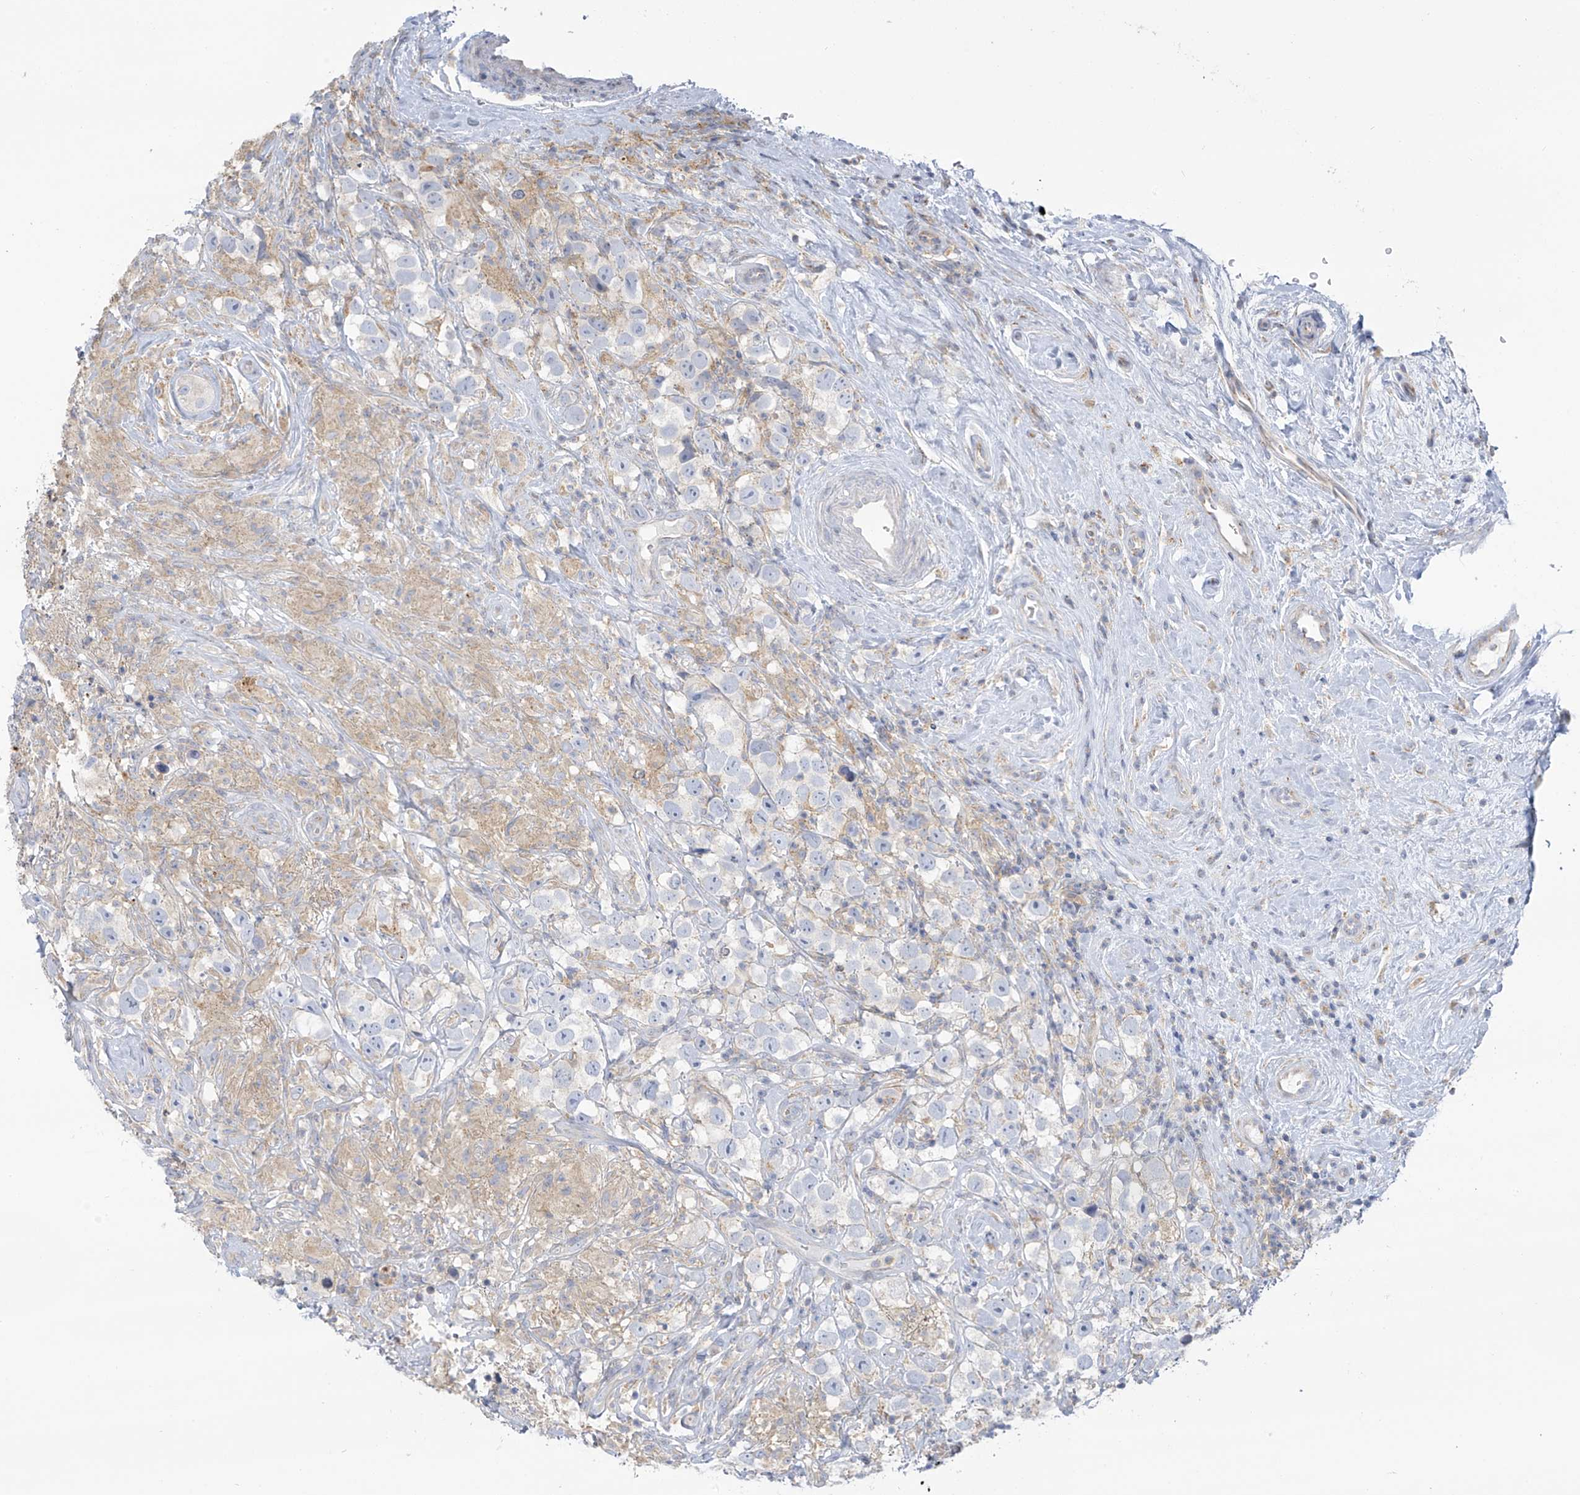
{"staining": {"intensity": "negative", "quantity": "none", "location": "none"}, "tissue": "testis cancer", "cell_type": "Tumor cells", "image_type": "cancer", "snomed": [{"axis": "morphology", "description": "Seminoma, NOS"}, {"axis": "topography", "description": "Testis"}], "caption": "A high-resolution micrograph shows immunohistochemistry (IHC) staining of testis cancer, which shows no significant expression in tumor cells.", "gene": "SLC6A12", "patient": {"sex": "male", "age": 49}}